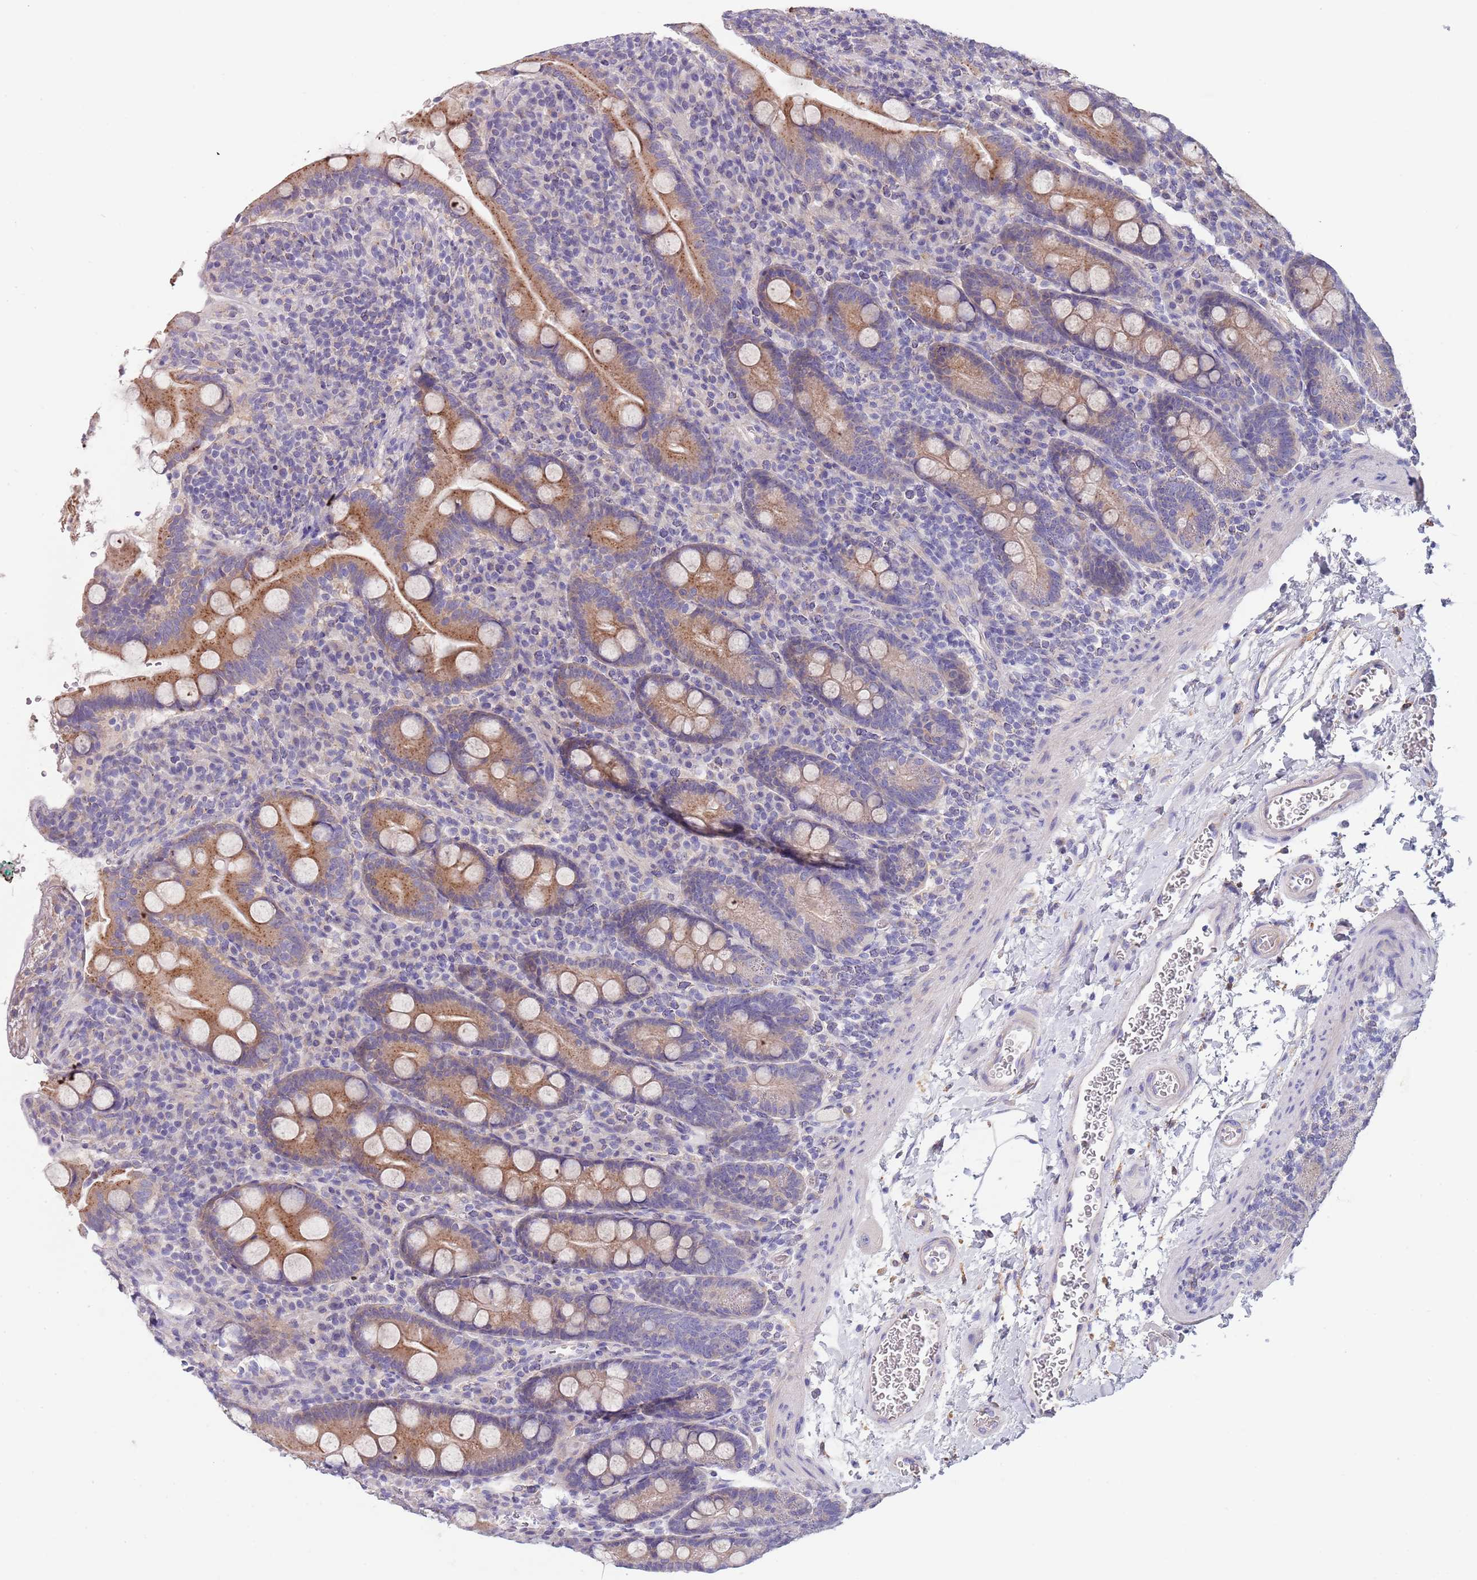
{"staining": {"intensity": "moderate", "quantity": "25%-75%", "location": "cytoplasmic/membranous"}, "tissue": "duodenum", "cell_type": "Glandular cells", "image_type": "normal", "snomed": [{"axis": "morphology", "description": "Normal tissue, NOS"}, {"axis": "topography", "description": "Duodenum"}], "caption": "An image showing moderate cytoplasmic/membranous positivity in approximately 25%-75% of glandular cells in benign duodenum, as visualized by brown immunohistochemical staining.", "gene": "MAN1C1", "patient": {"sex": "male", "age": 35}}